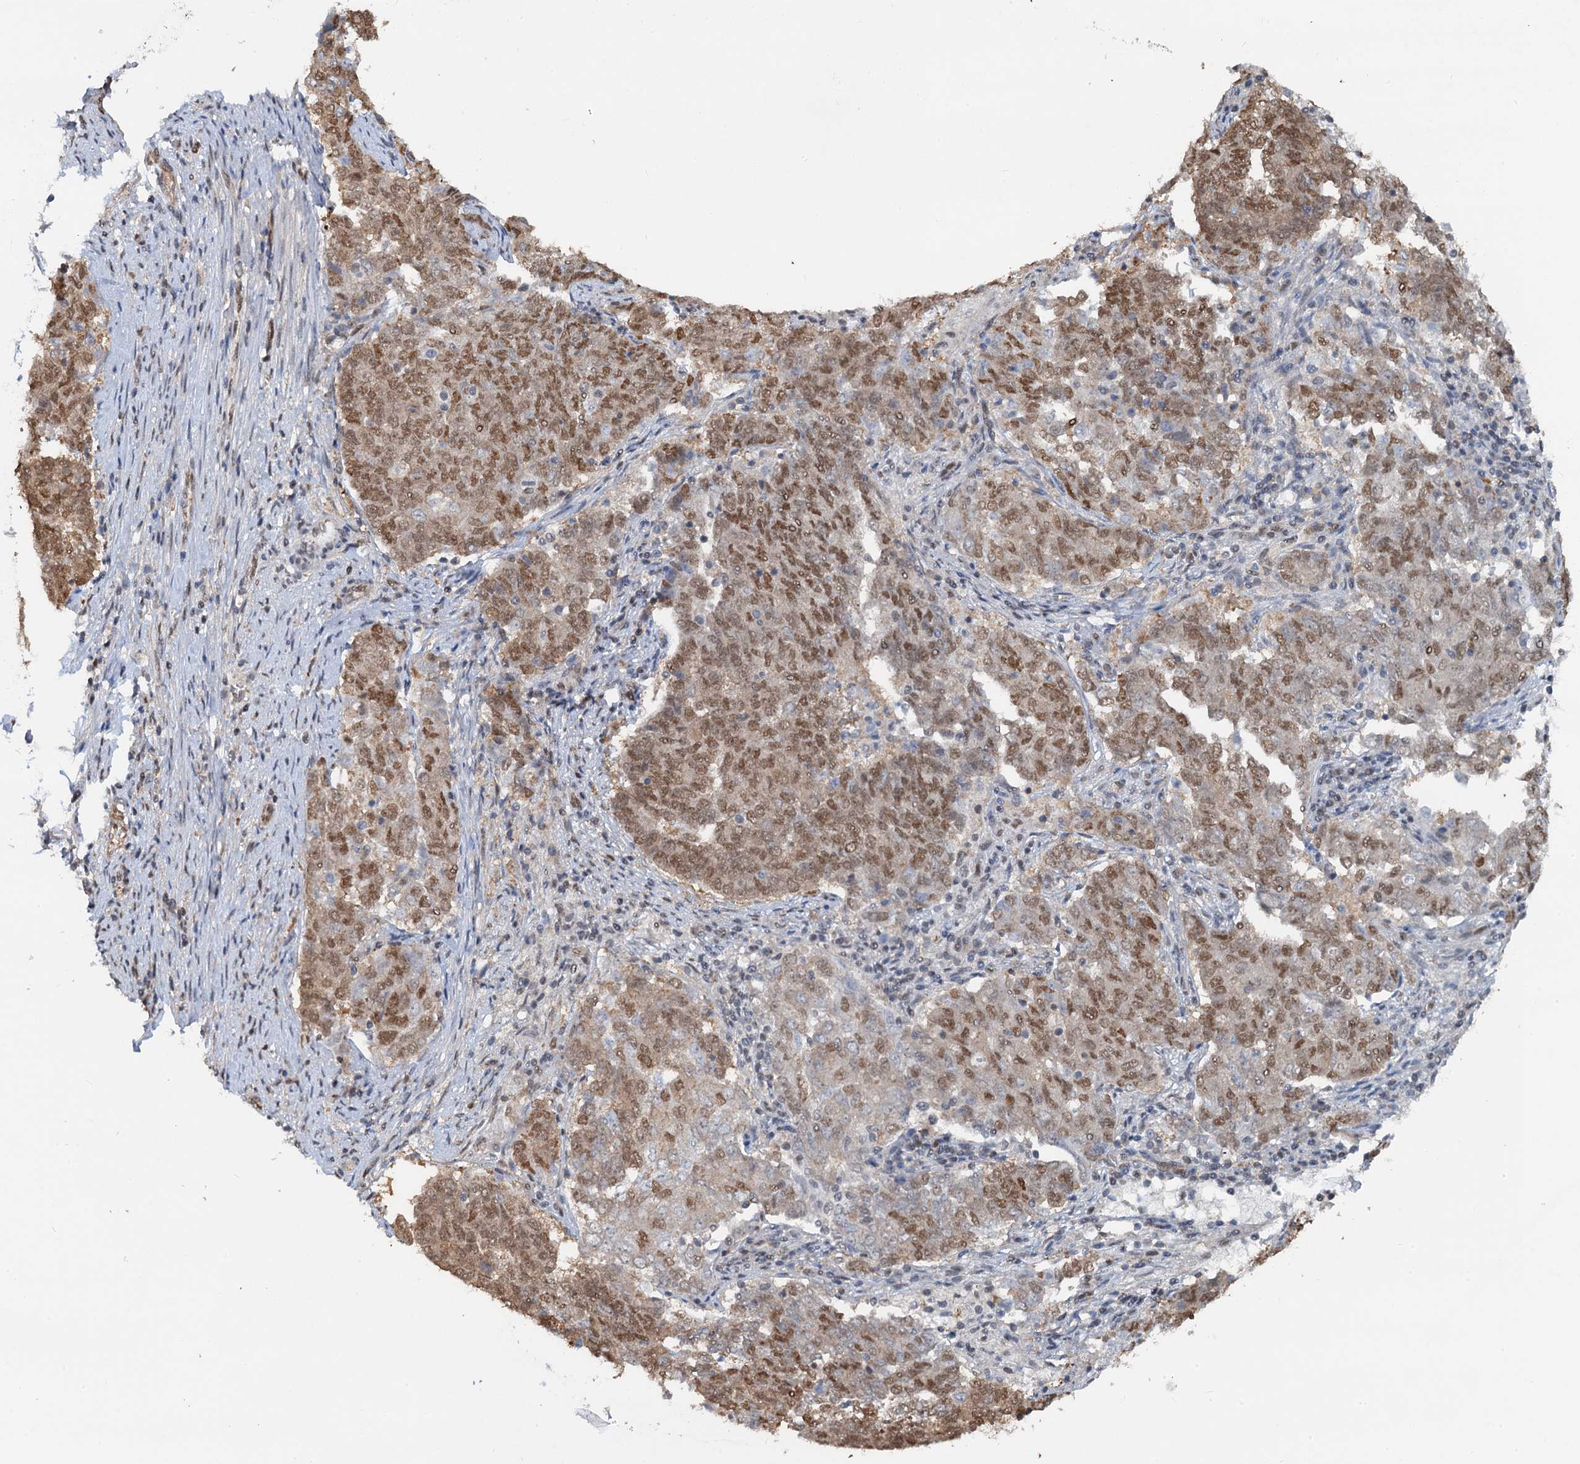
{"staining": {"intensity": "moderate", "quantity": ">75%", "location": "nuclear"}, "tissue": "endometrial cancer", "cell_type": "Tumor cells", "image_type": "cancer", "snomed": [{"axis": "morphology", "description": "Adenocarcinoma, NOS"}, {"axis": "topography", "description": "Endometrium"}], "caption": "About >75% of tumor cells in human adenocarcinoma (endometrial) demonstrate moderate nuclear protein staining as visualized by brown immunohistochemical staining.", "gene": "CFDP1", "patient": {"sex": "female", "age": 80}}